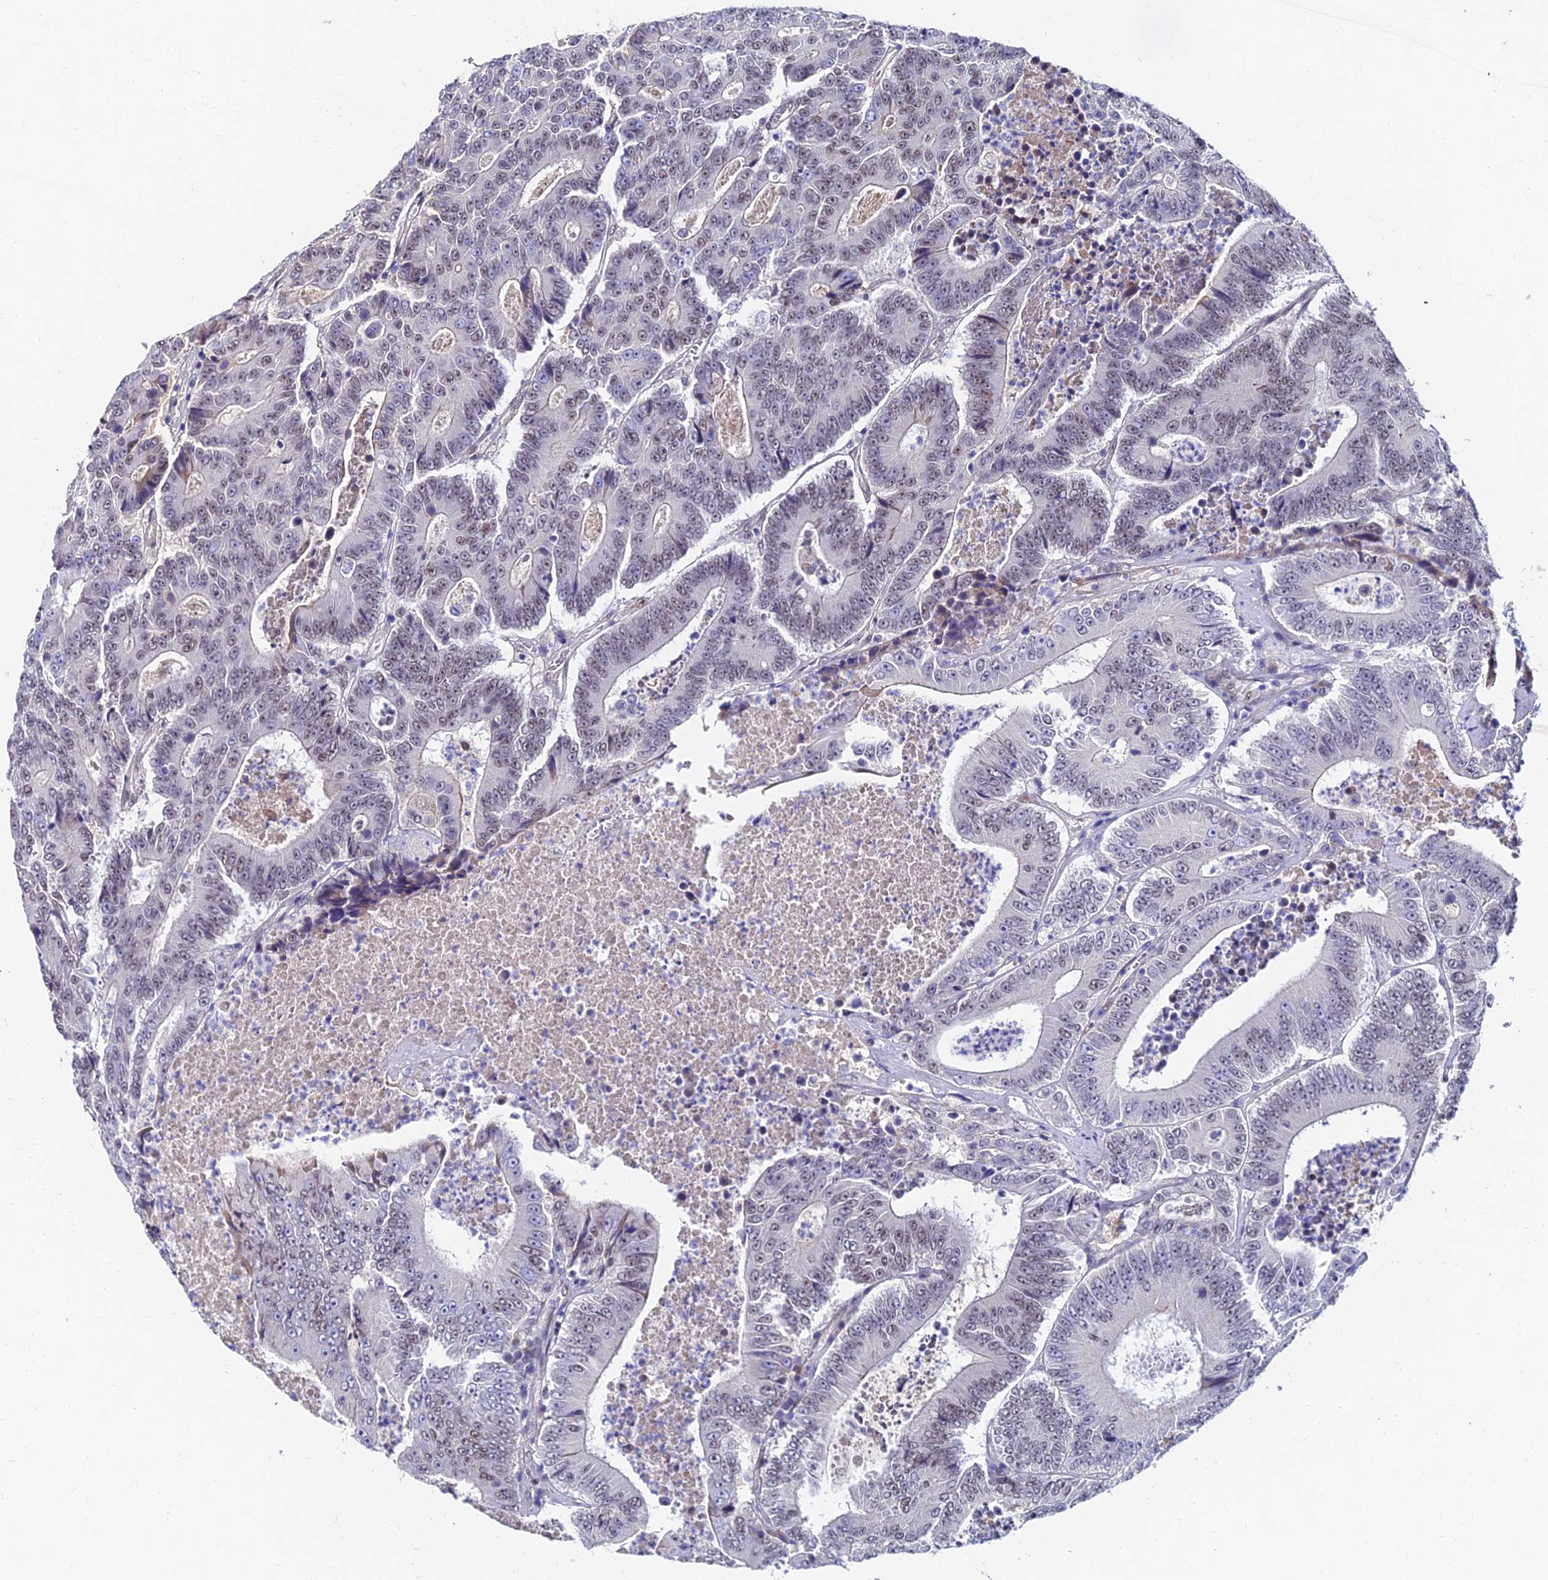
{"staining": {"intensity": "weak", "quantity": "25%-75%", "location": "nuclear"}, "tissue": "colorectal cancer", "cell_type": "Tumor cells", "image_type": "cancer", "snomed": [{"axis": "morphology", "description": "Adenocarcinoma, NOS"}, {"axis": "topography", "description": "Colon"}], "caption": "Weak nuclear protein expression is identified in about 25%-75% of tumor cells in adenocarcinoma (colorectal). (brown staining indicates protein expression, while blue staining denotes nuclei).", "gene": "TRIM24", "patient": {"sex": "male", "age": 83}}